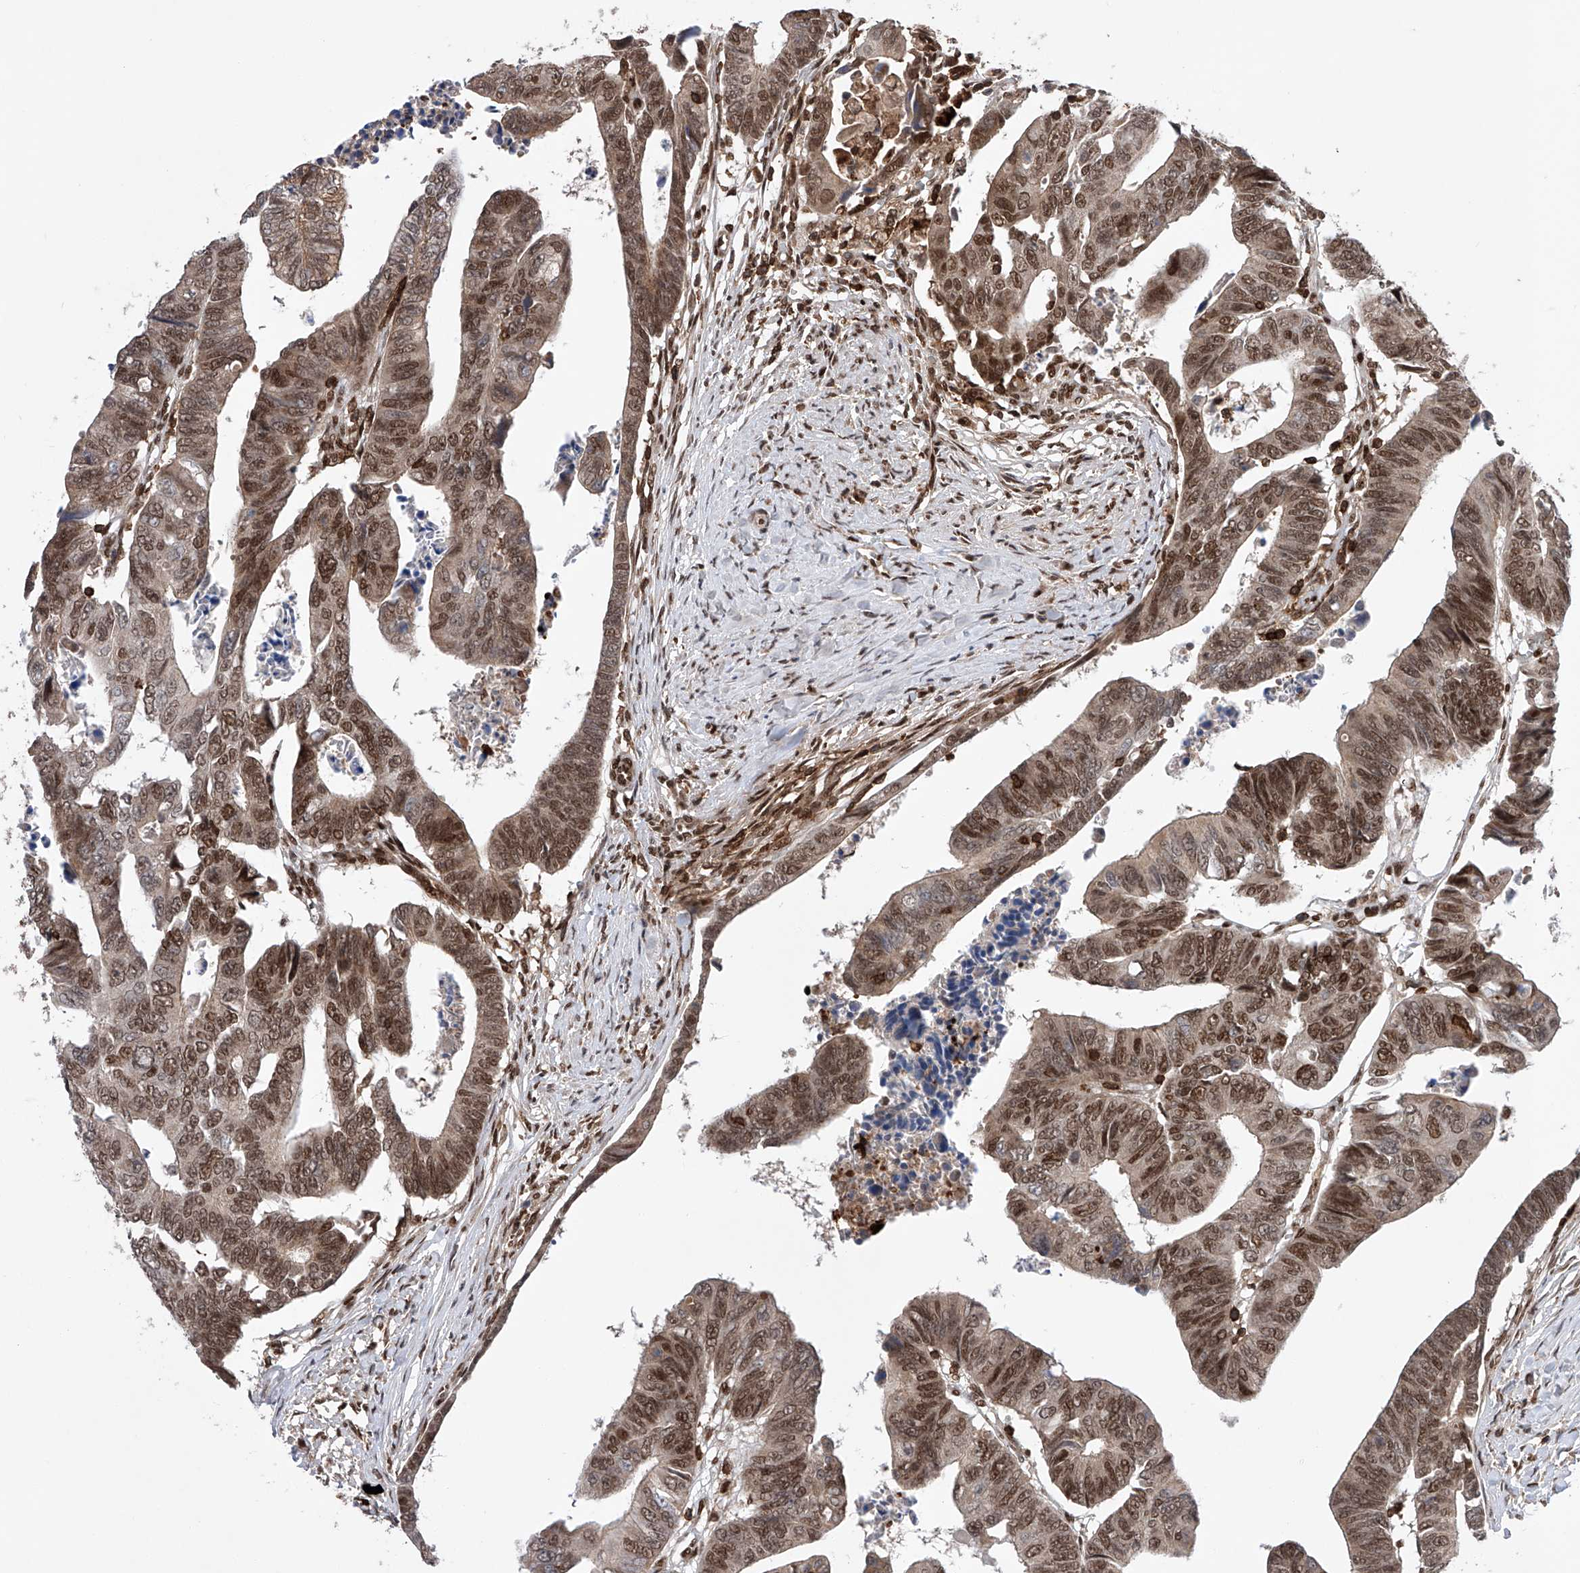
{"staining": {"intensity": "moderate", "quantity": ">75%", "location": "nuclear"}, "tissue": "colorectal cancer", "cell_type": "Tumor cells", "image_type": "cancer", "snomed": [{"axis": "morphology", "description": "Adenocarcinoma, NOS"}, {"axis": "topography", "description": "Rectum"}], "caption": "Moderate nuclear expression is identified in approximately >75% of tumor cells in colorectal cancer (adenocarcinoma). (DAB IHC, brown staining for protein, blue staining for nuclei).", "gene": "ZNF280D", "patient": {"sex": "female", "age": 65}}